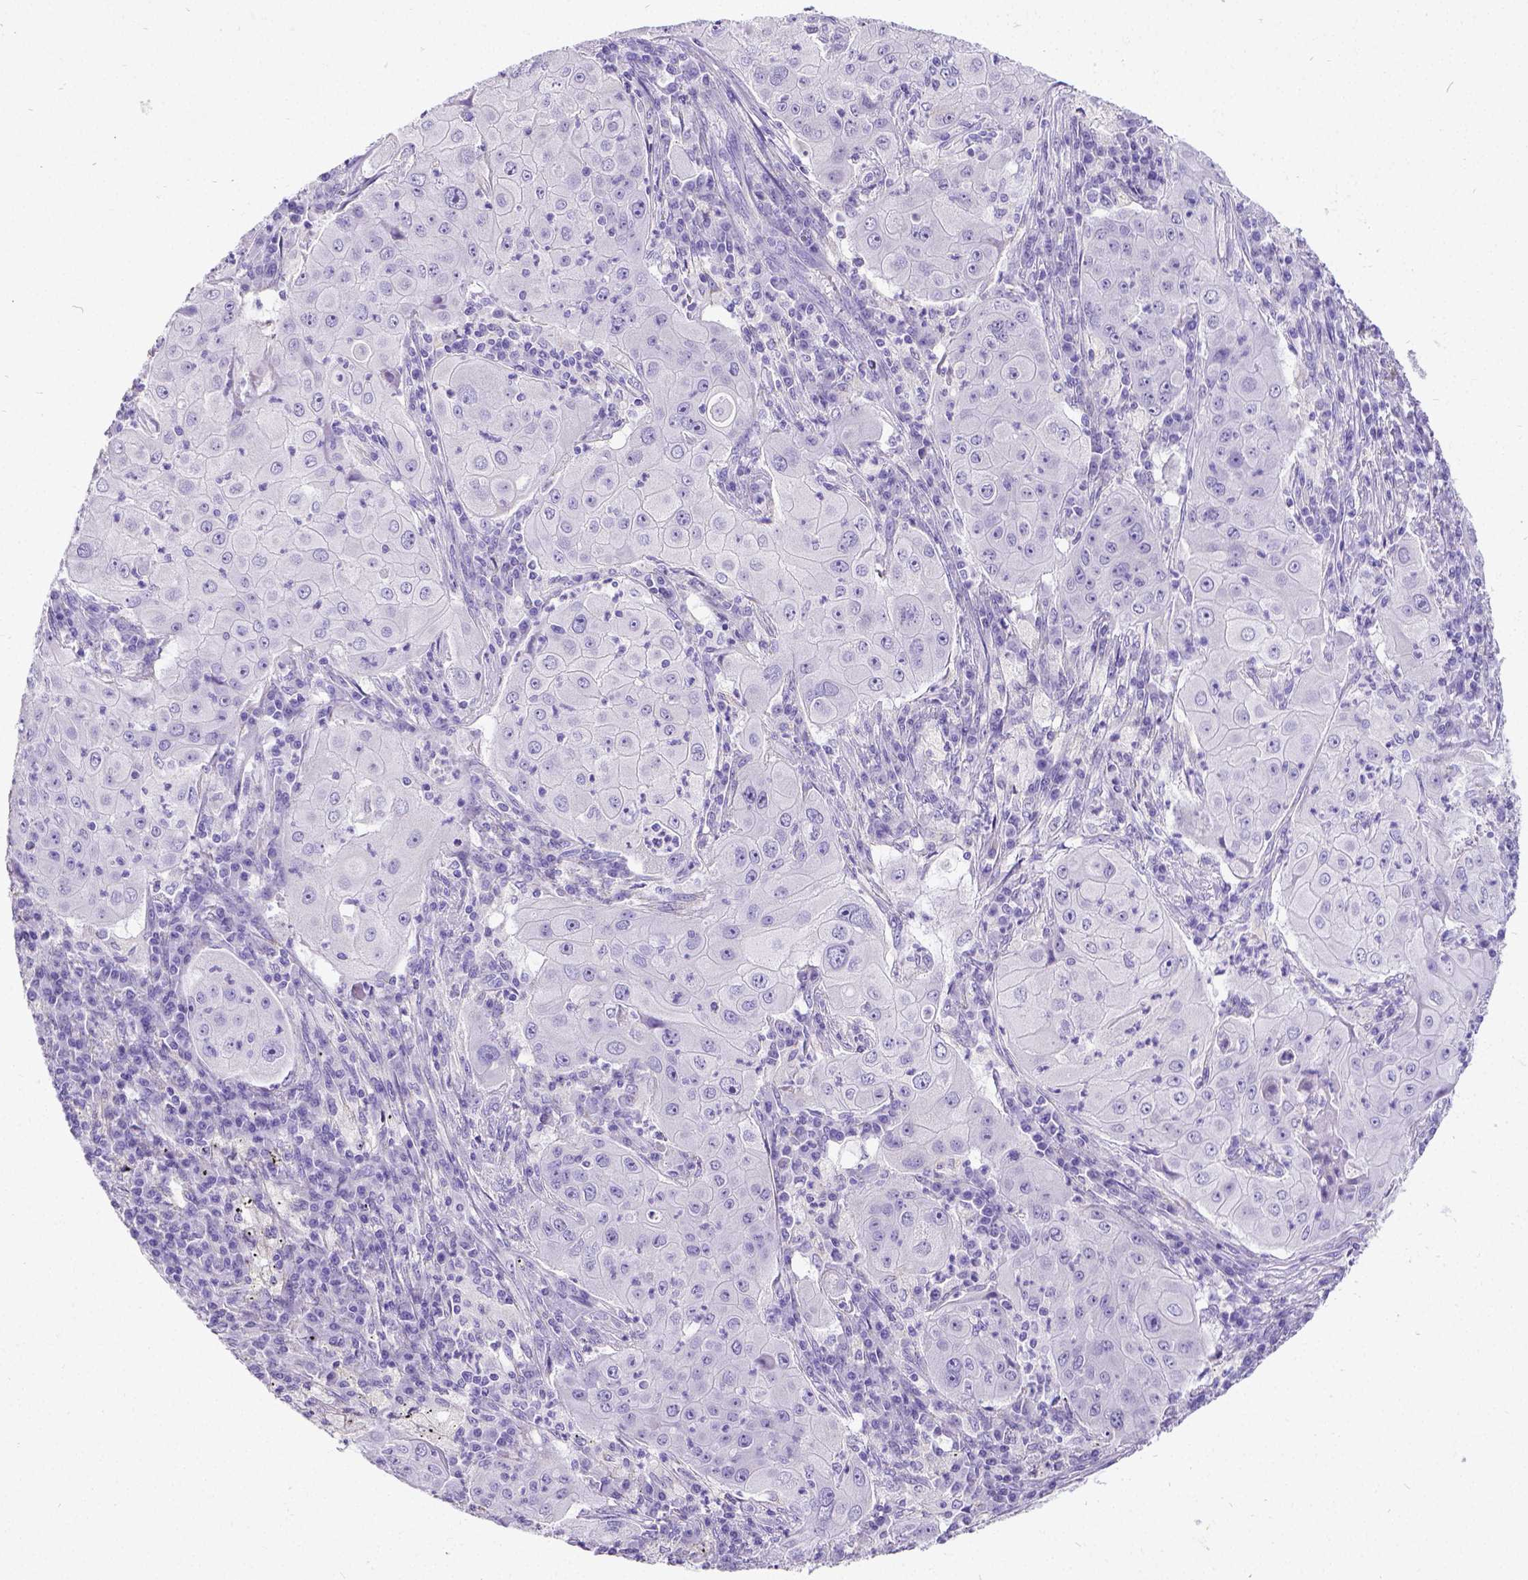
{"staining": {"intensity": "negative", "quantity": "none", "location": "none"}, "tissue": "lung cancer", "cell_type": "Tumor cells", "image_type": "cancer", "snomed": [{"axis": "morphology", "description": "Squamous cell carcinoma, NOS"}, {"axis": "topography", "description": "Lung"}], "caption": "The immunohistochemistry micrograph has no significant positivity in tumor cells of lung cancer (squamous cell carcinoma) tissue.", "gene": "SATB2", "patient": {"sex": "female", "age": 59}}